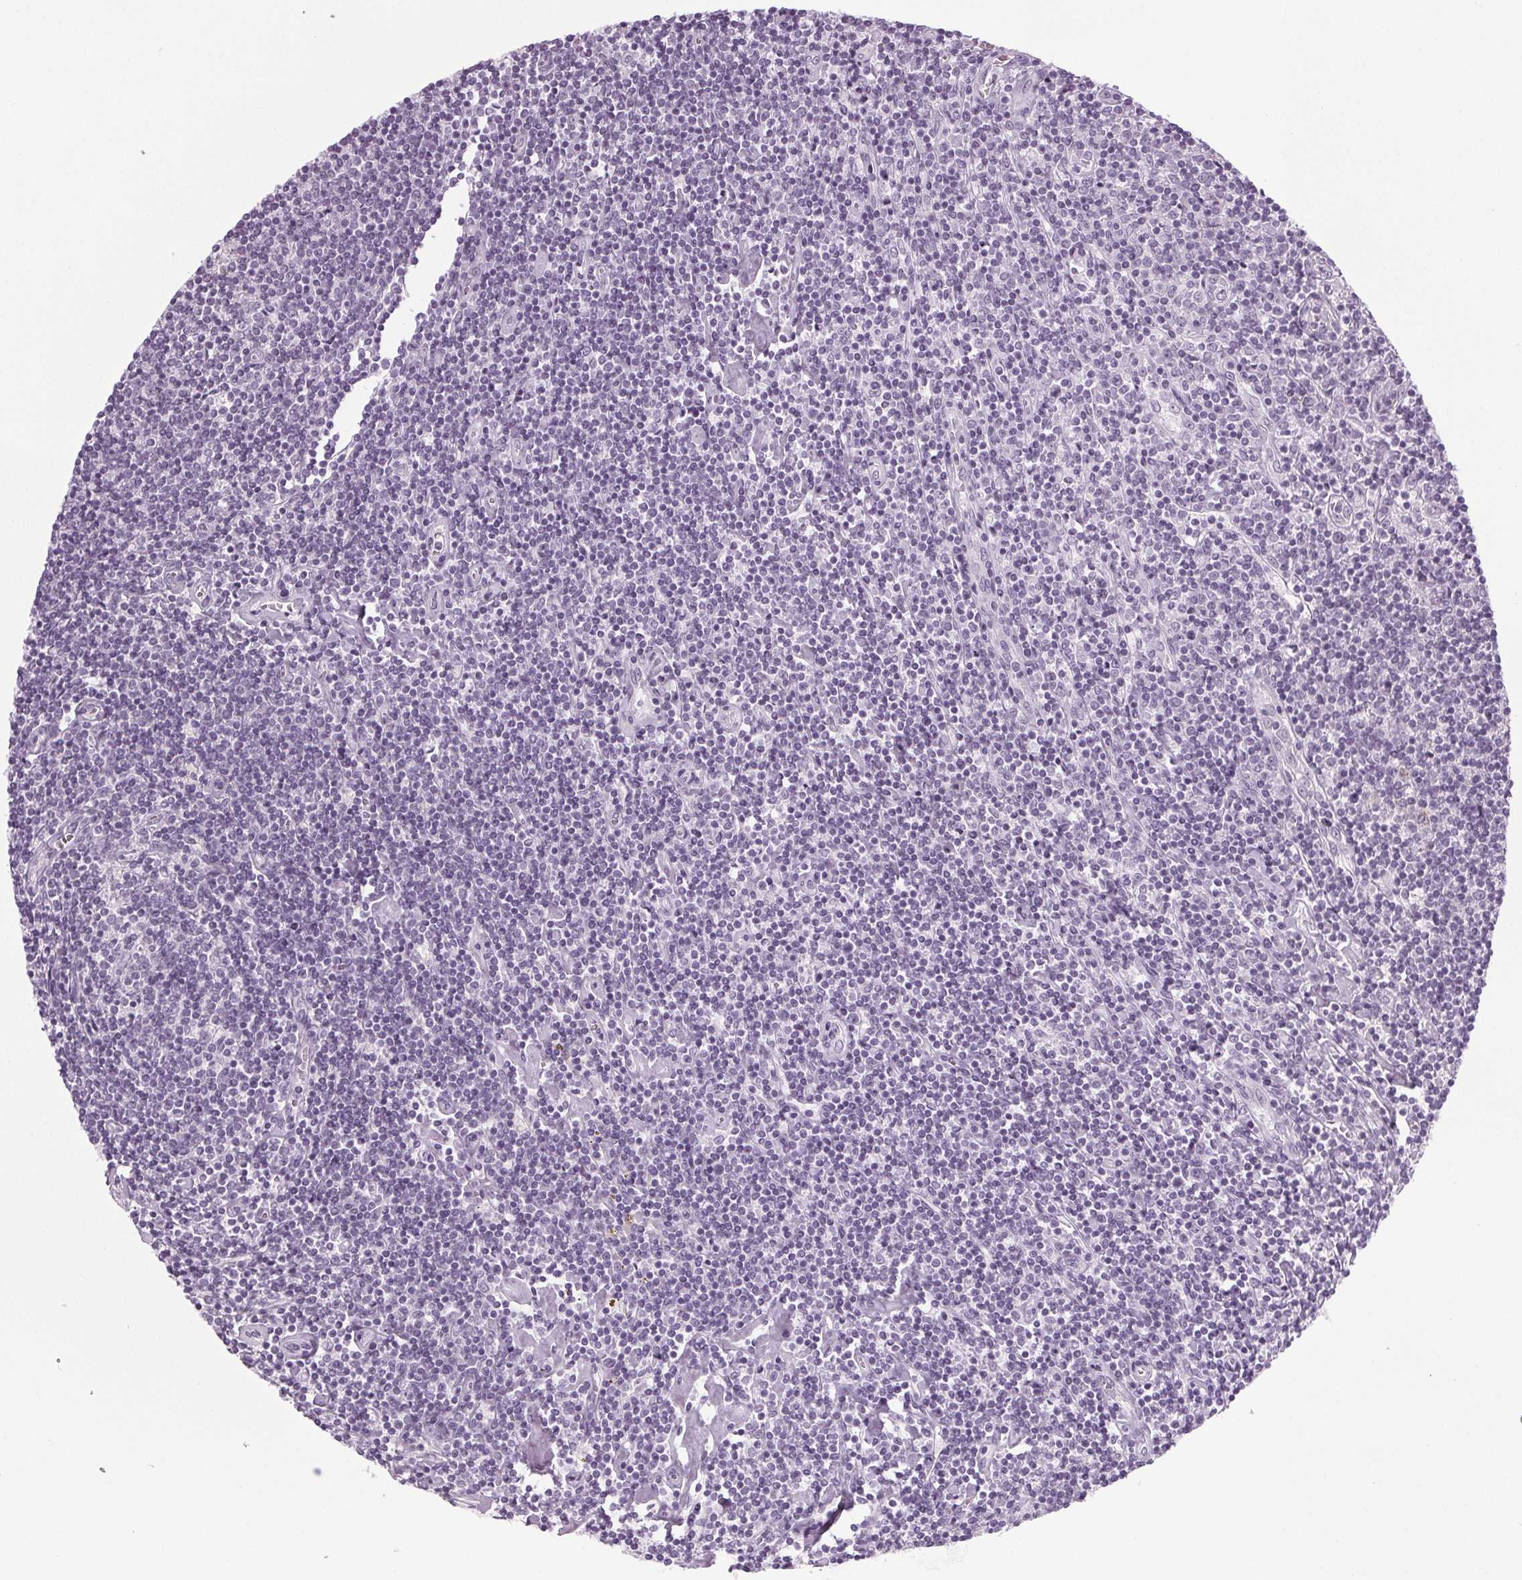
{"staining": {"intensity": "weak", "quantity": "<25%", "location": "cytoplasmic/membranous,nuclear"}, "tissue": "lymphoma", "cell_type": "Tumor cells", "image_type": "cancer", "snomed": [{"axis": "morphology", "description": "Hodgkin's disease, NOS"}, {"axis": "topography", "description": "Lymph node"}], "caption": "A micrograph of lymphoma stained for a protein reveals no brown staining in tumor cells. The staining was performed using DAB (3,3'-diaminobenzidine) to visualize the protein expression in brown, while the nuclei were stained in blue with hematoxylin (Magnification: 20x).", "gene": "IGF2BP1", "patient": {"sex": "male", "age": 40}}